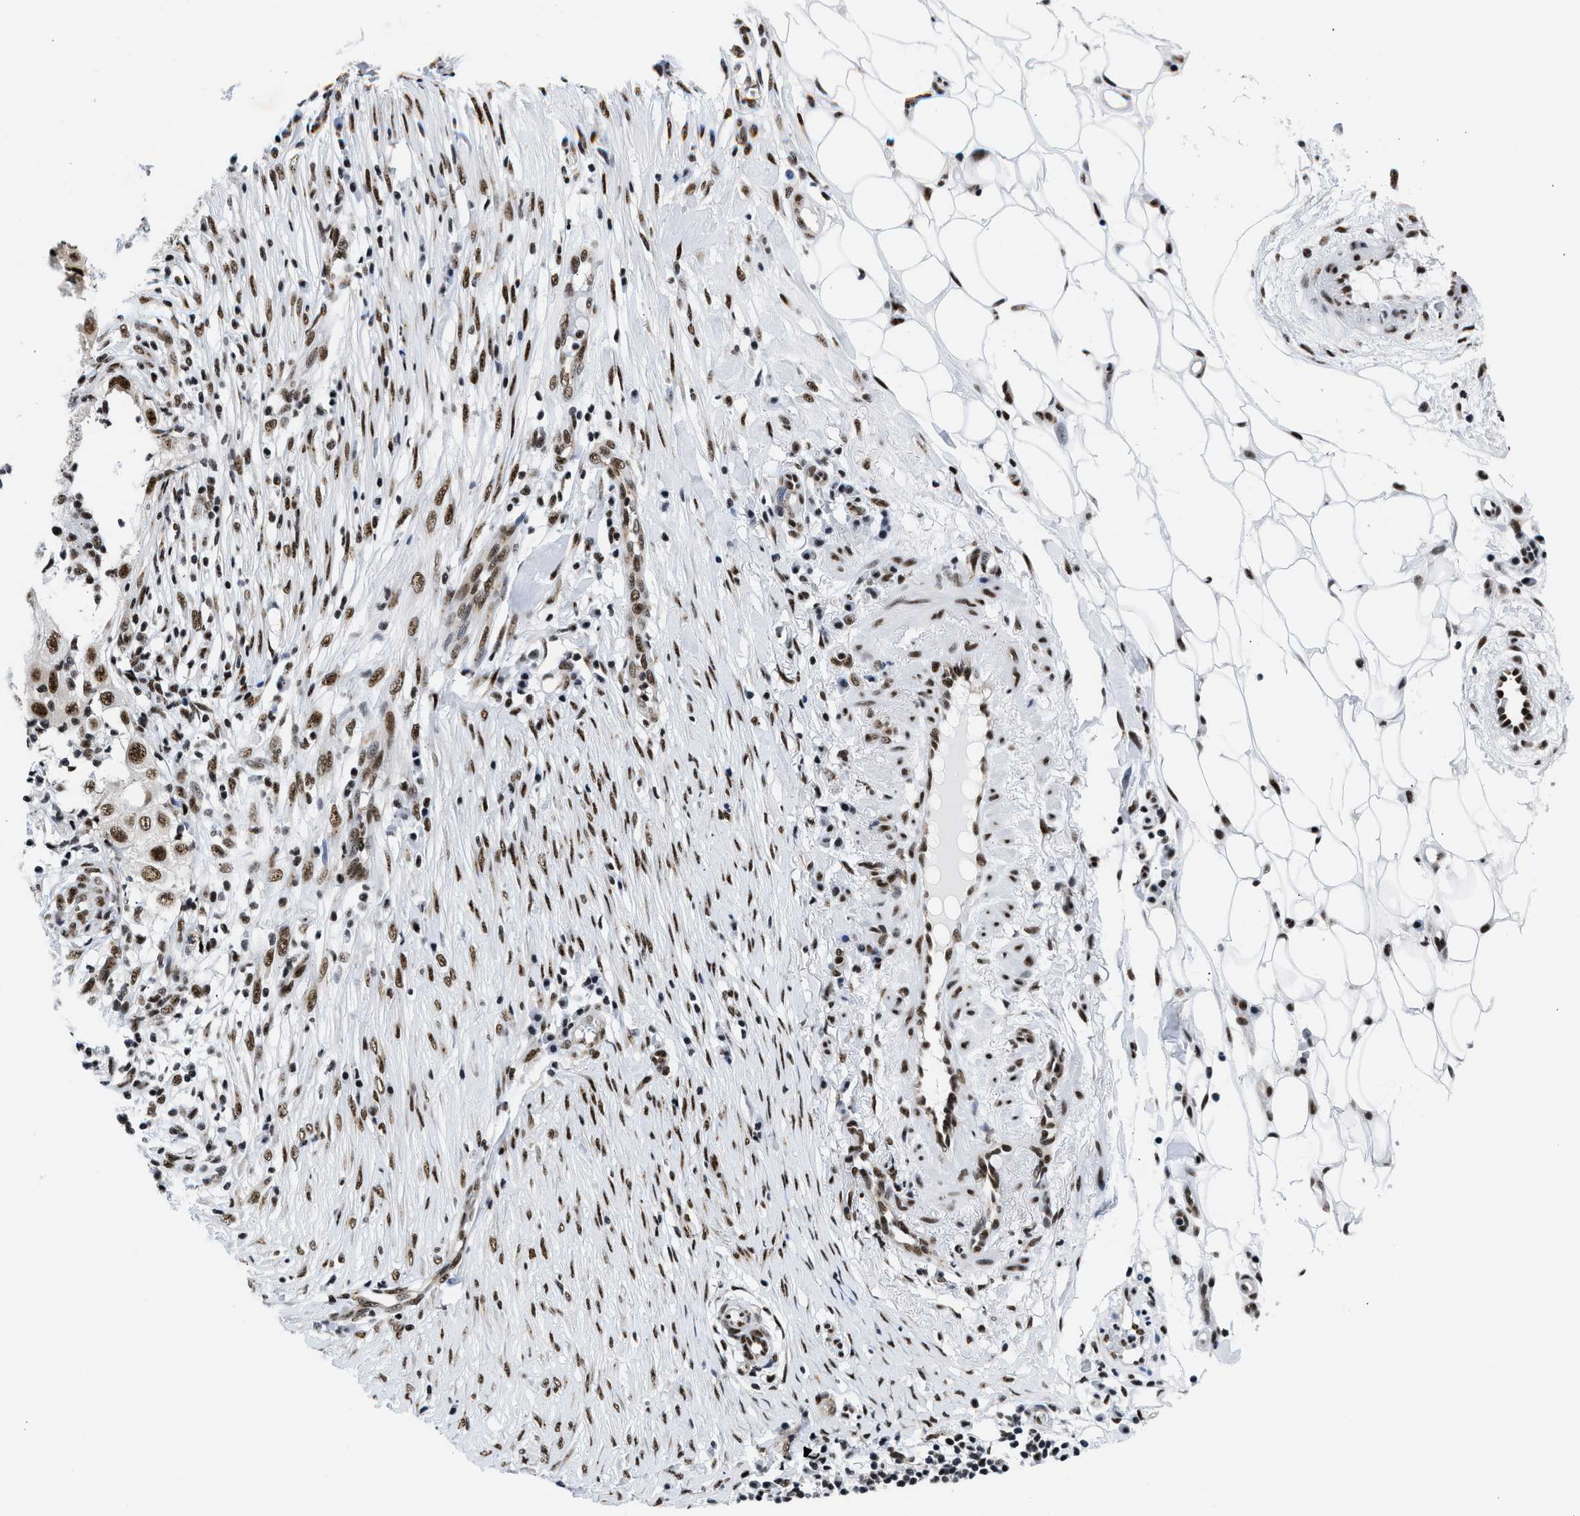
{"staining": {"intensity": "moderate", "quantity": ">75%", "location": "nuclear"}, "tissue": "skin cancer", "cell_type": "Tumor cells", "image_type": "cancer", "snomed": [{"axis": "morphology", "description": "Squamous cell carcinoma, NOS"}, {"axis": "topography", "description": "Skin"}], "caption": "The photomicrograph exhibits a brown stain indicating the presence of a protein in the nuclear of tumor cells in skin squamous cell carcinoma.", "gene": "RBM8A", "patient": {"sex": "male", "age": 86}}